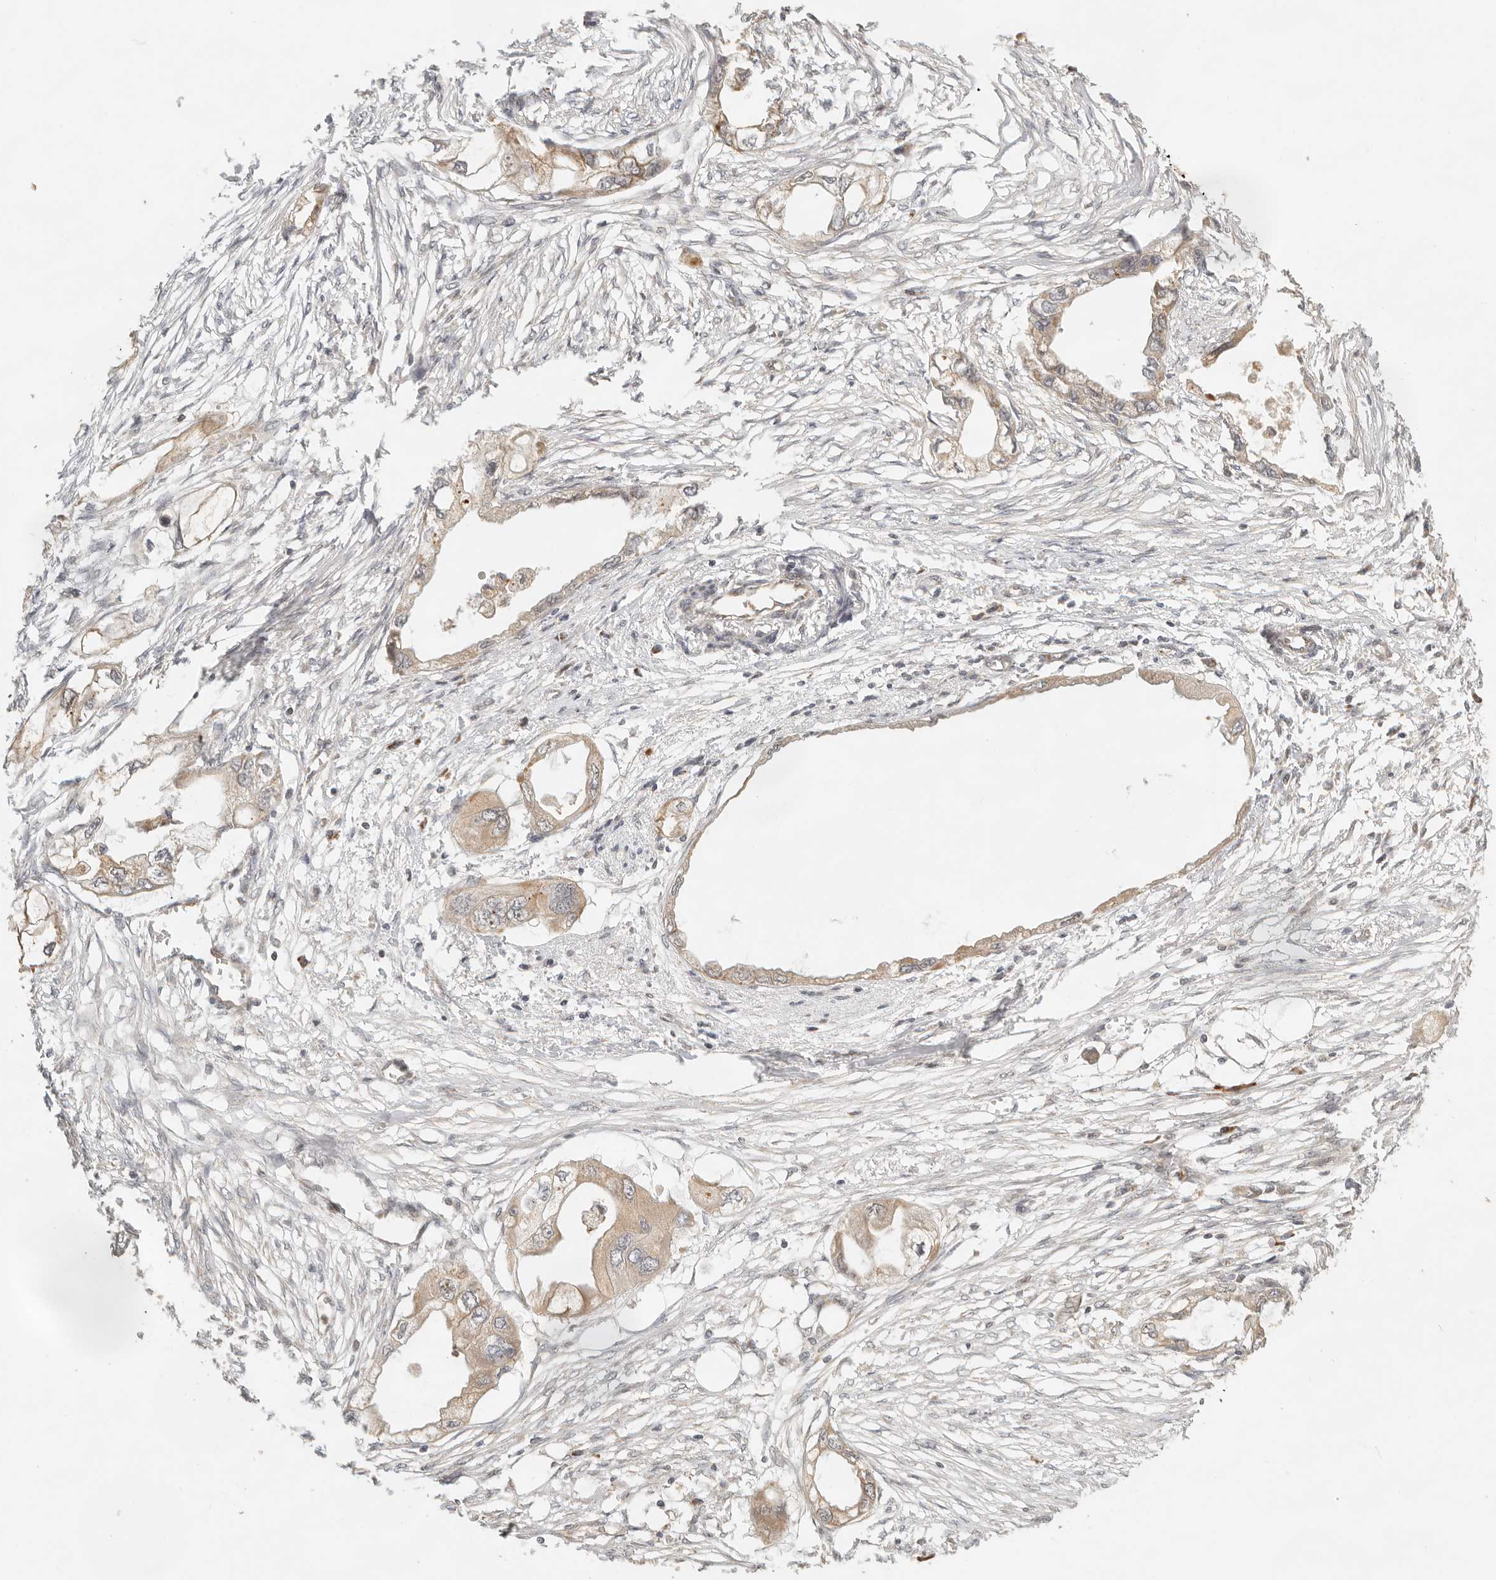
{"staining": {"intensity": "weak", "quantity": ">75%", "location": "cytoplasmic/membranous"}, "tissue": "endometrial cancer", "cell_type": "Tumor cells", "image_type": "cancer", "snomed": [{"axis": "morphology", "description": "Adenocarcinoma, NOS"}, {"axis": "morphology", "description": "Adenocarcinoma, metastatic, NOS"}, {"axis": "topography", "description": "Adipose tissue"}, {"axis": "topography", "description": "Endometrium"}], "caption": "Endometrial adenocarcinoma stained with immunohistochemistry reveals weak cytoplasmic/membranous positivity in about >75% of tumor cells.", "gene": "BAALC", "patient": {"sex": "female", "age": 67}}